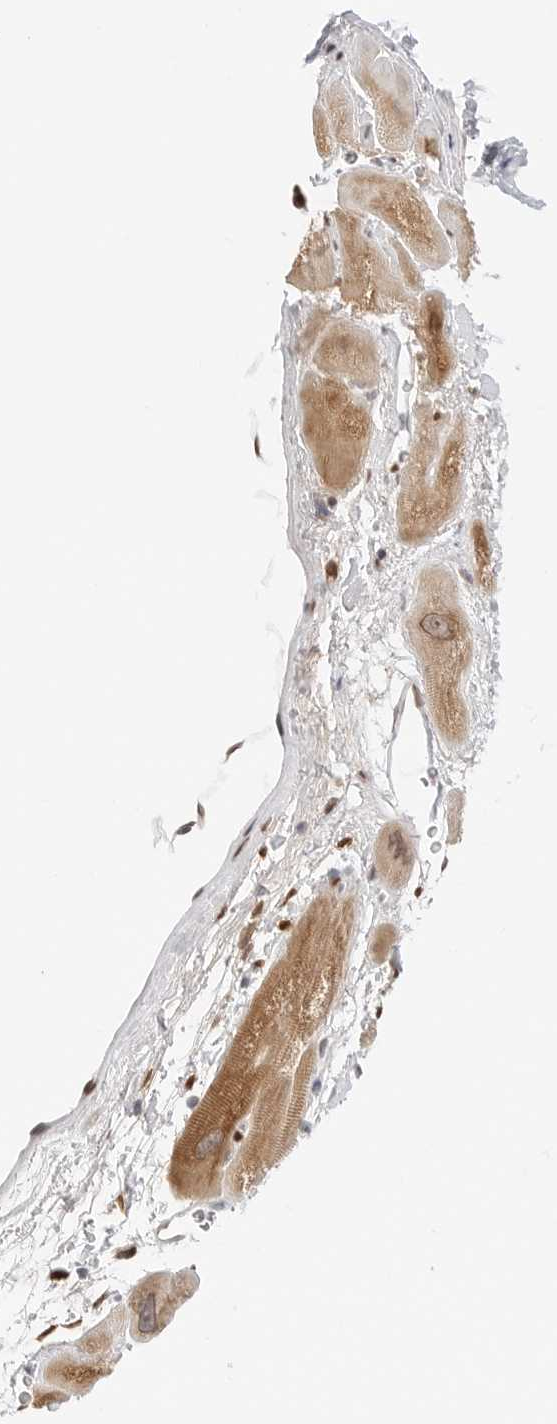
{"staining": {"intensity": "moderate", "quantity": "25%-75%", "location": "cytoplasmic/membranous,nuclear"}, "tissue": "heart muscle", "cell_type": "Cardiomyocytes", "image_type": "normal", "snomed": [{"axis": "morphology", "description": "Normal tissue, NOS"}, {"axis": "topography", "description": "Heart"}], "caption": "Brown immunohistochemical staining in normal human heart muscle reveals moderate cytoplasmic/membranous,nuclear expression in approximately 25%-75% of cardiomyocytes.", "gene": "SPIDR", "patient": {"sex": "male", "age": 49}}